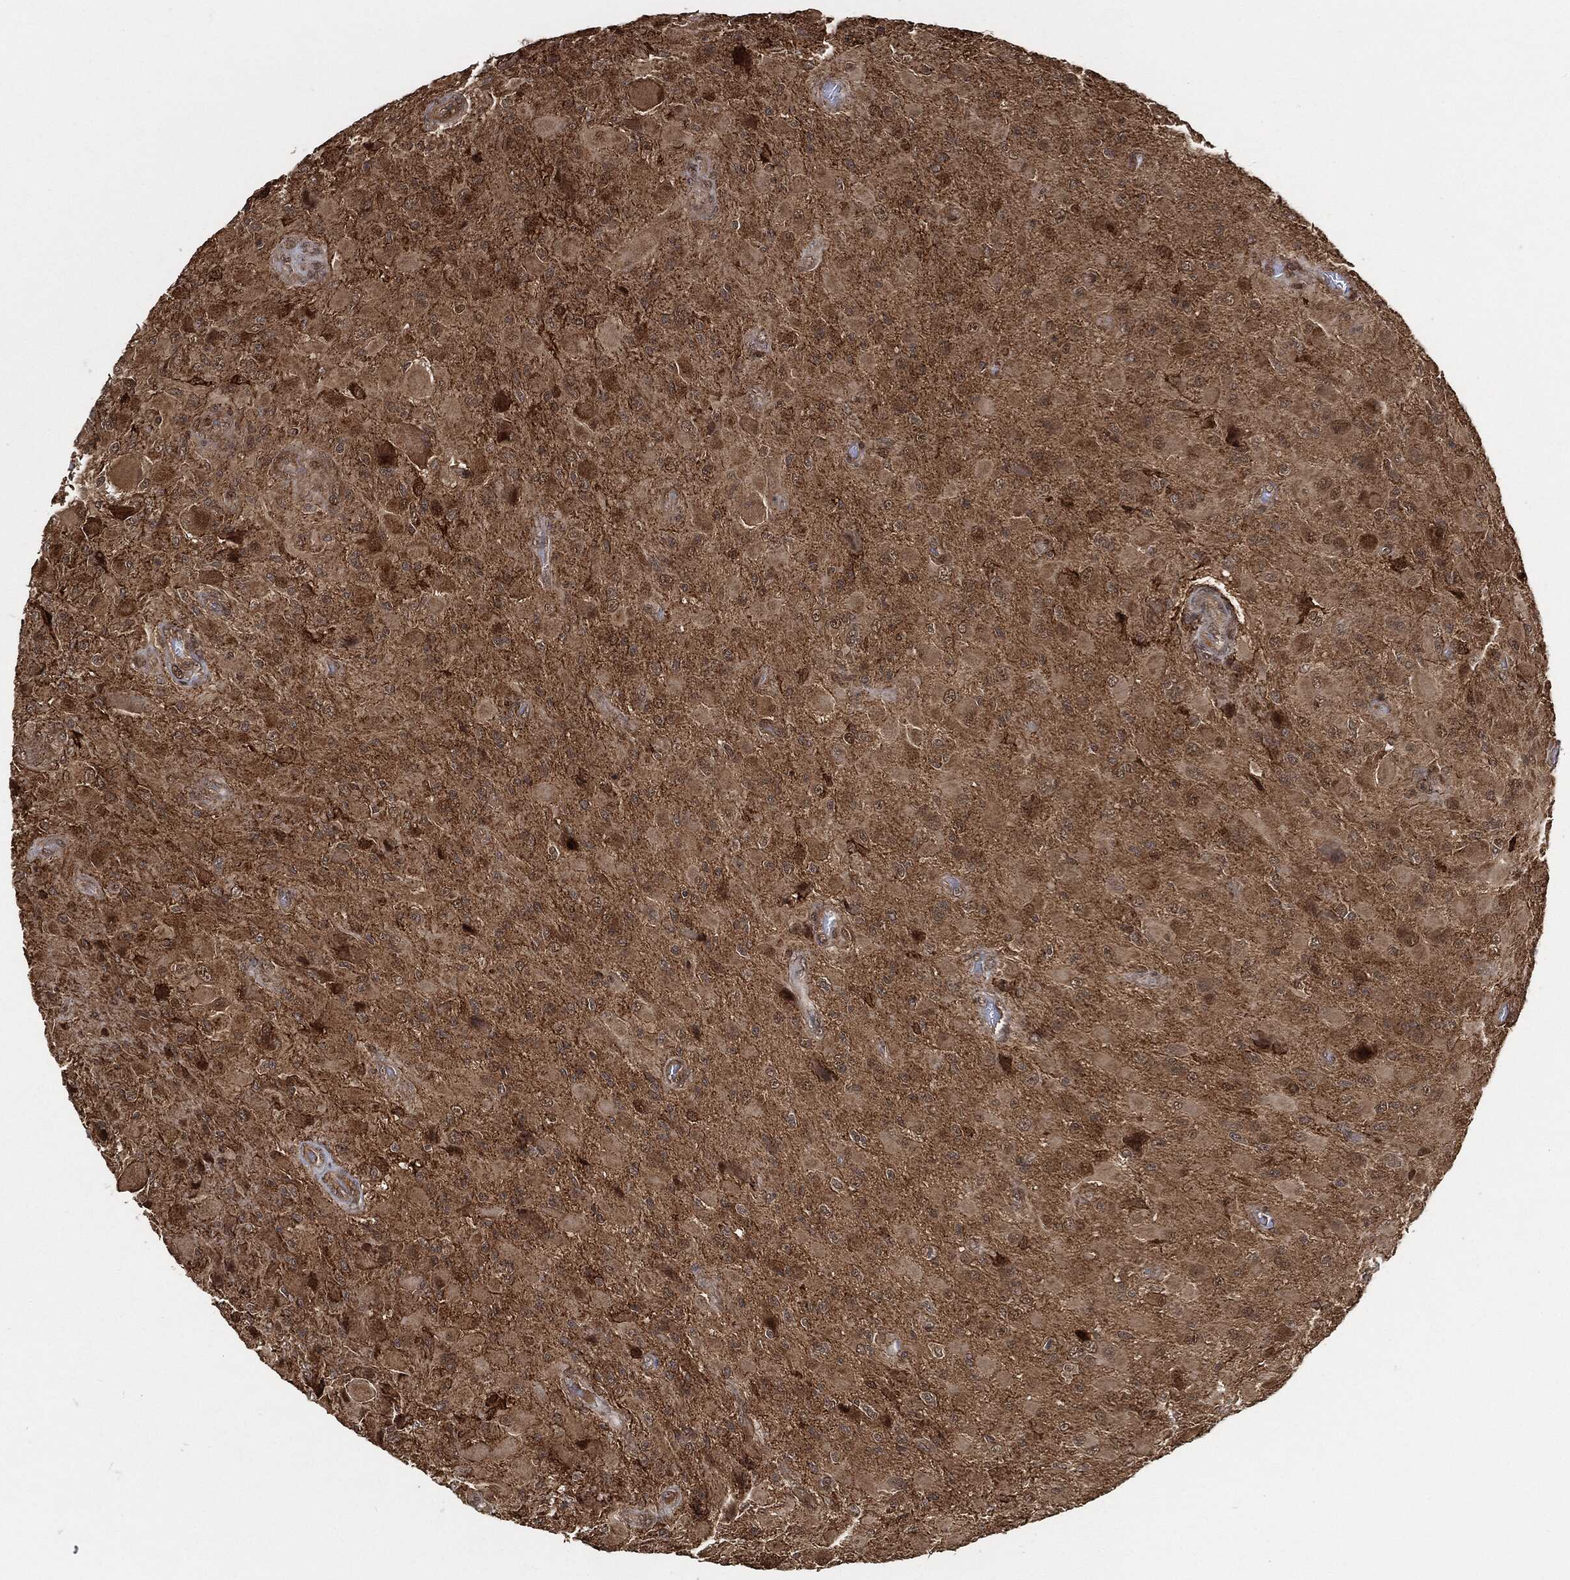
{"staining": {"intensity": "weak", "quantity": ">75%", "location": "cytoplasmic/membranous,nuclear"}, "tissue": "glioma", "cell_type": "Tumor cells", "image_type": "cancer", "snomed": [{"axis": "morphology", "description": "Glioma, malignant, High grade"}, {"axis": "topography", "description": "Cerebral cortex"}], "caption": "There is low levels of weak cytoplasmic/membranous and nuclear expression in tumor cells of glioma, as demonstrated by immunohistochemical staining (brown color).", "gene": "CUTA", "patient": {"sex": "male", "age": 35}}